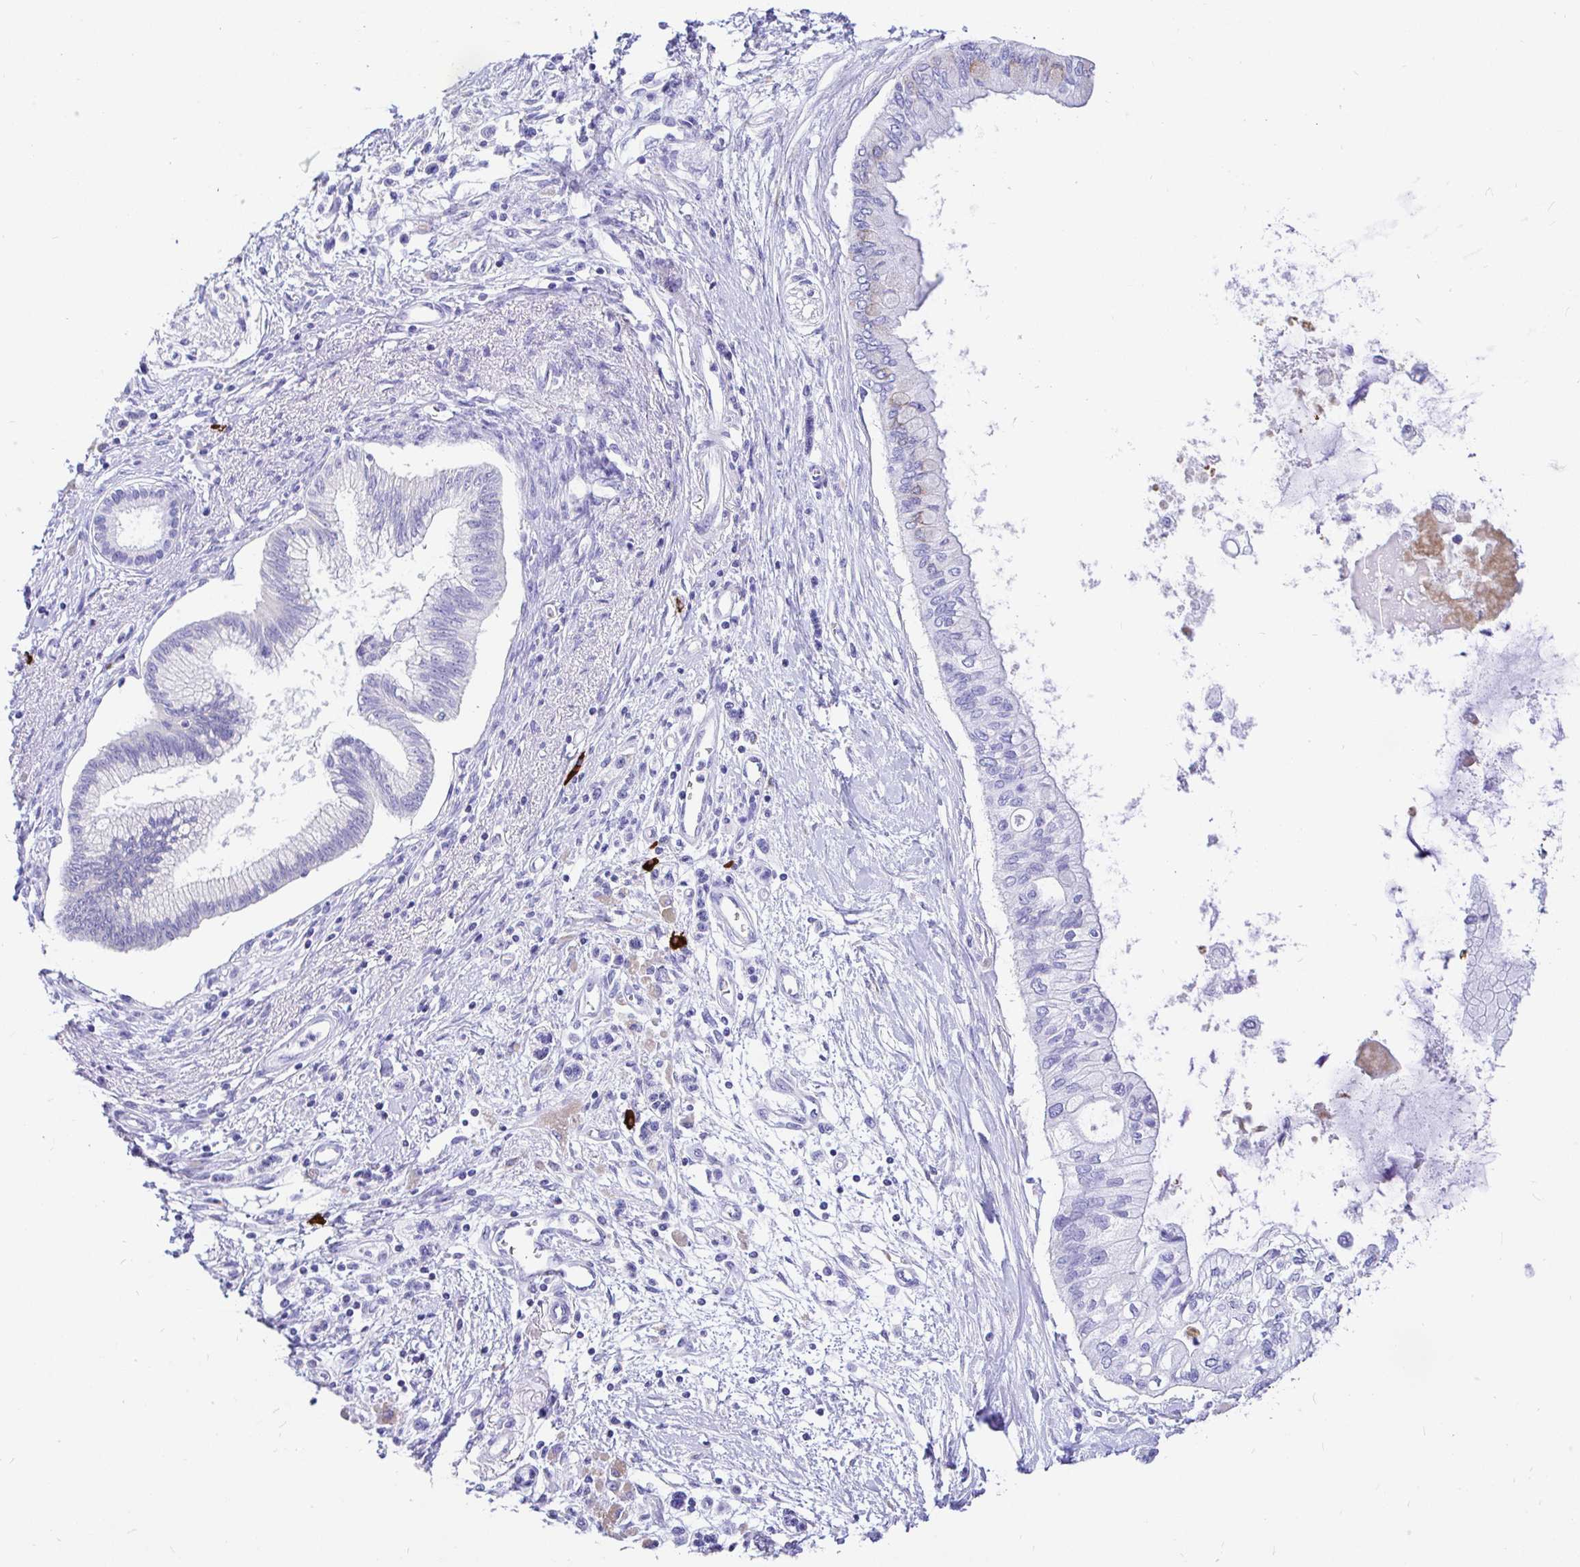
{"staining": {"intensity": "negative", "quantity": "none", "location": "none"}, "tissue": "pancreatic cancer", "cell_type": "Tumor cells", "image_type": "cancer", "snomed": [{"axis": "morphology", "description": "Adenocarcinoma, NOS"}, {"axis": "topography", "description": "Pancreas"}], "caption": "This is a photomicrograph of IHC staining of pancreatic cancer (adenocarcinoma), which shows no staining in tumor cells. Nuclei are stained in blue.", "gene": "CCDC62", "patient": {"sex": "female", "age": 77}}